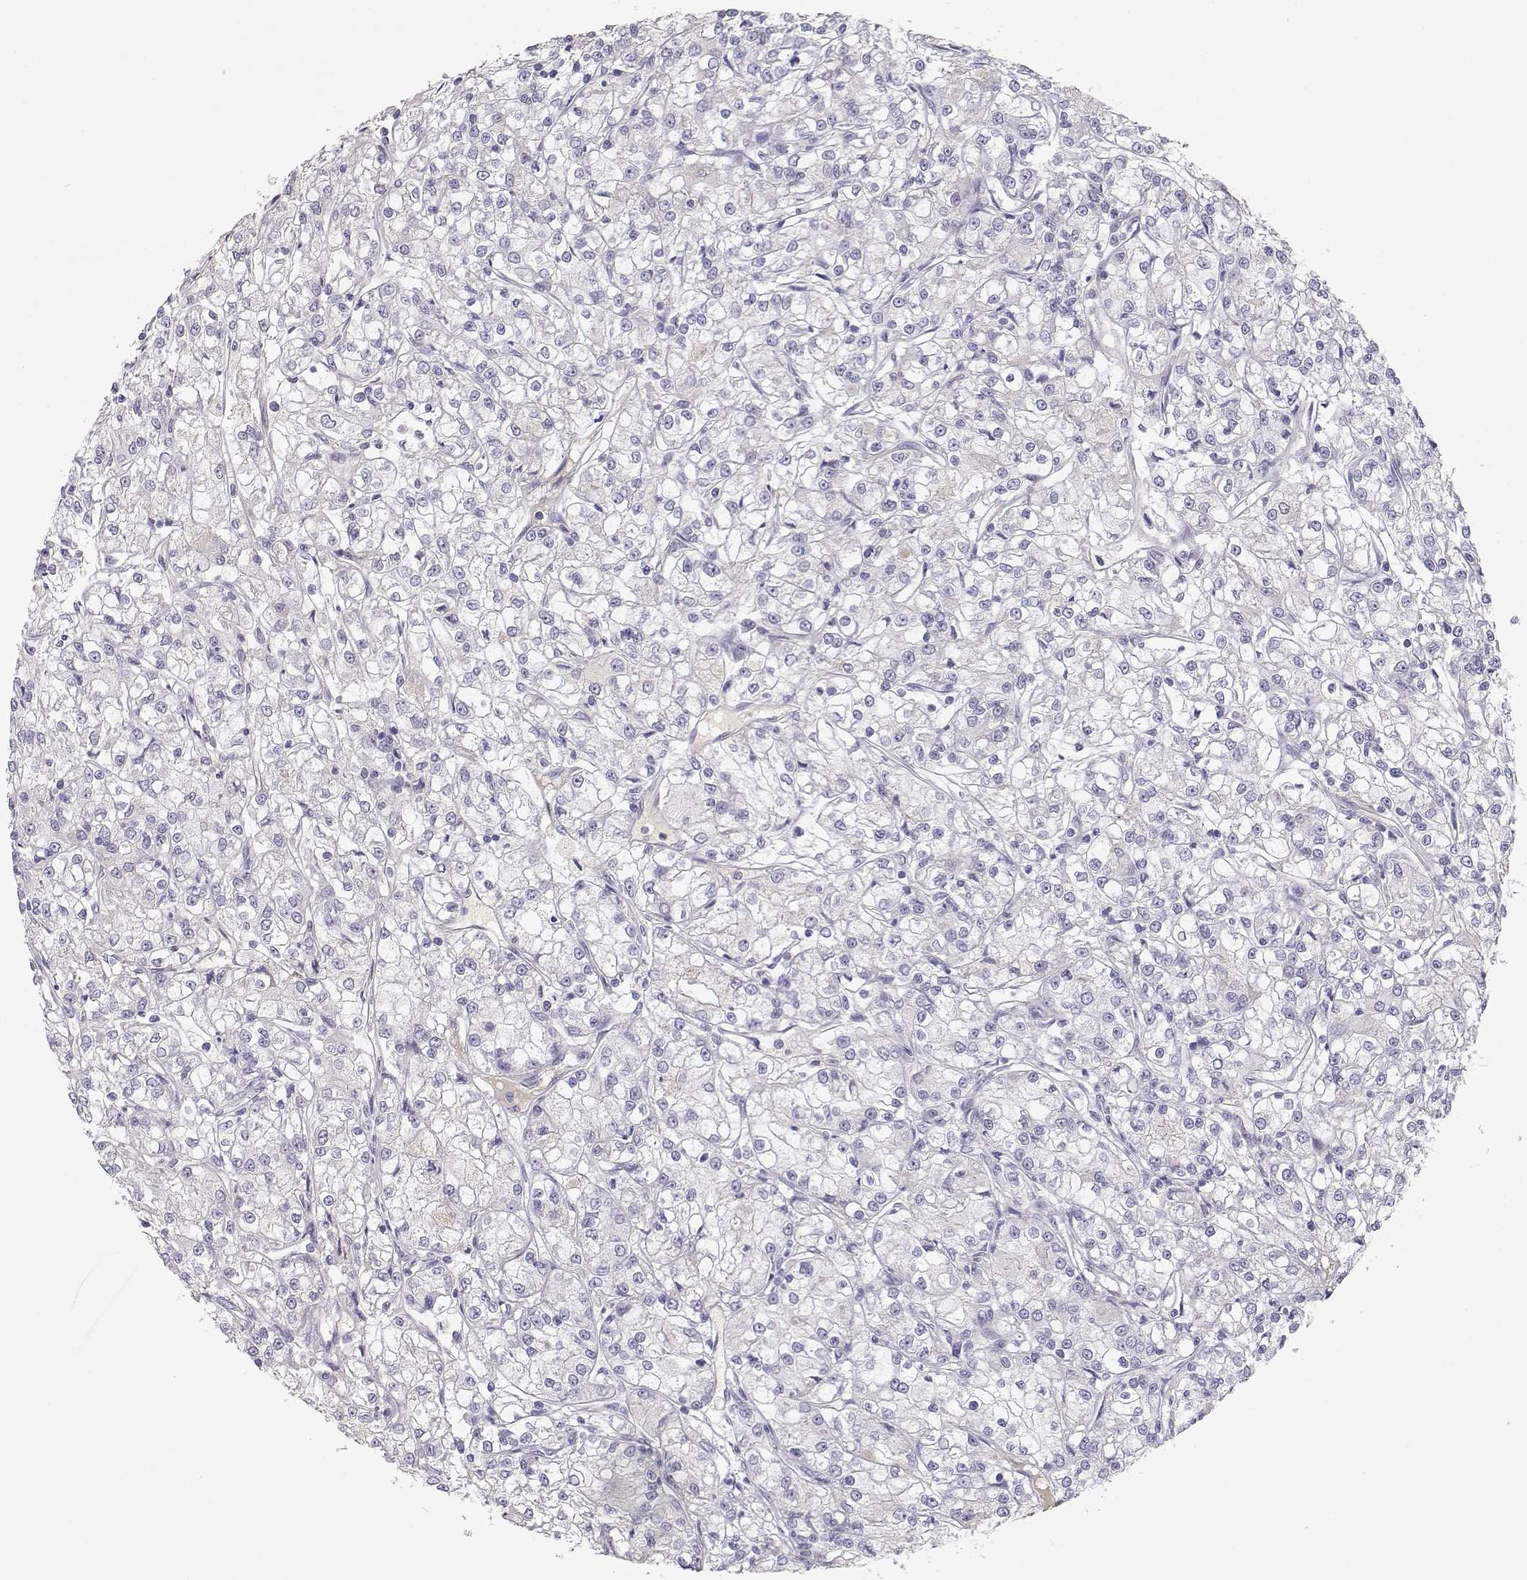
{"staining": {"intensity": "negative", "quantity": "none", "location": "none"}, "tissue": "renal cancer", "cell_type": "Tumor cells", "image_type": "cancer", "snomed": [{"axis": "morphology", "description": "Adenocarcinoma, NOS"}, {"axis": "topography", "description": "Kidney"}], "caption": "Tumor cells are negative for brown protein staining in renal adenocarcinoma.", "gene": "SLCO6A1", "patient": {"sex": "female", "age": 59}}